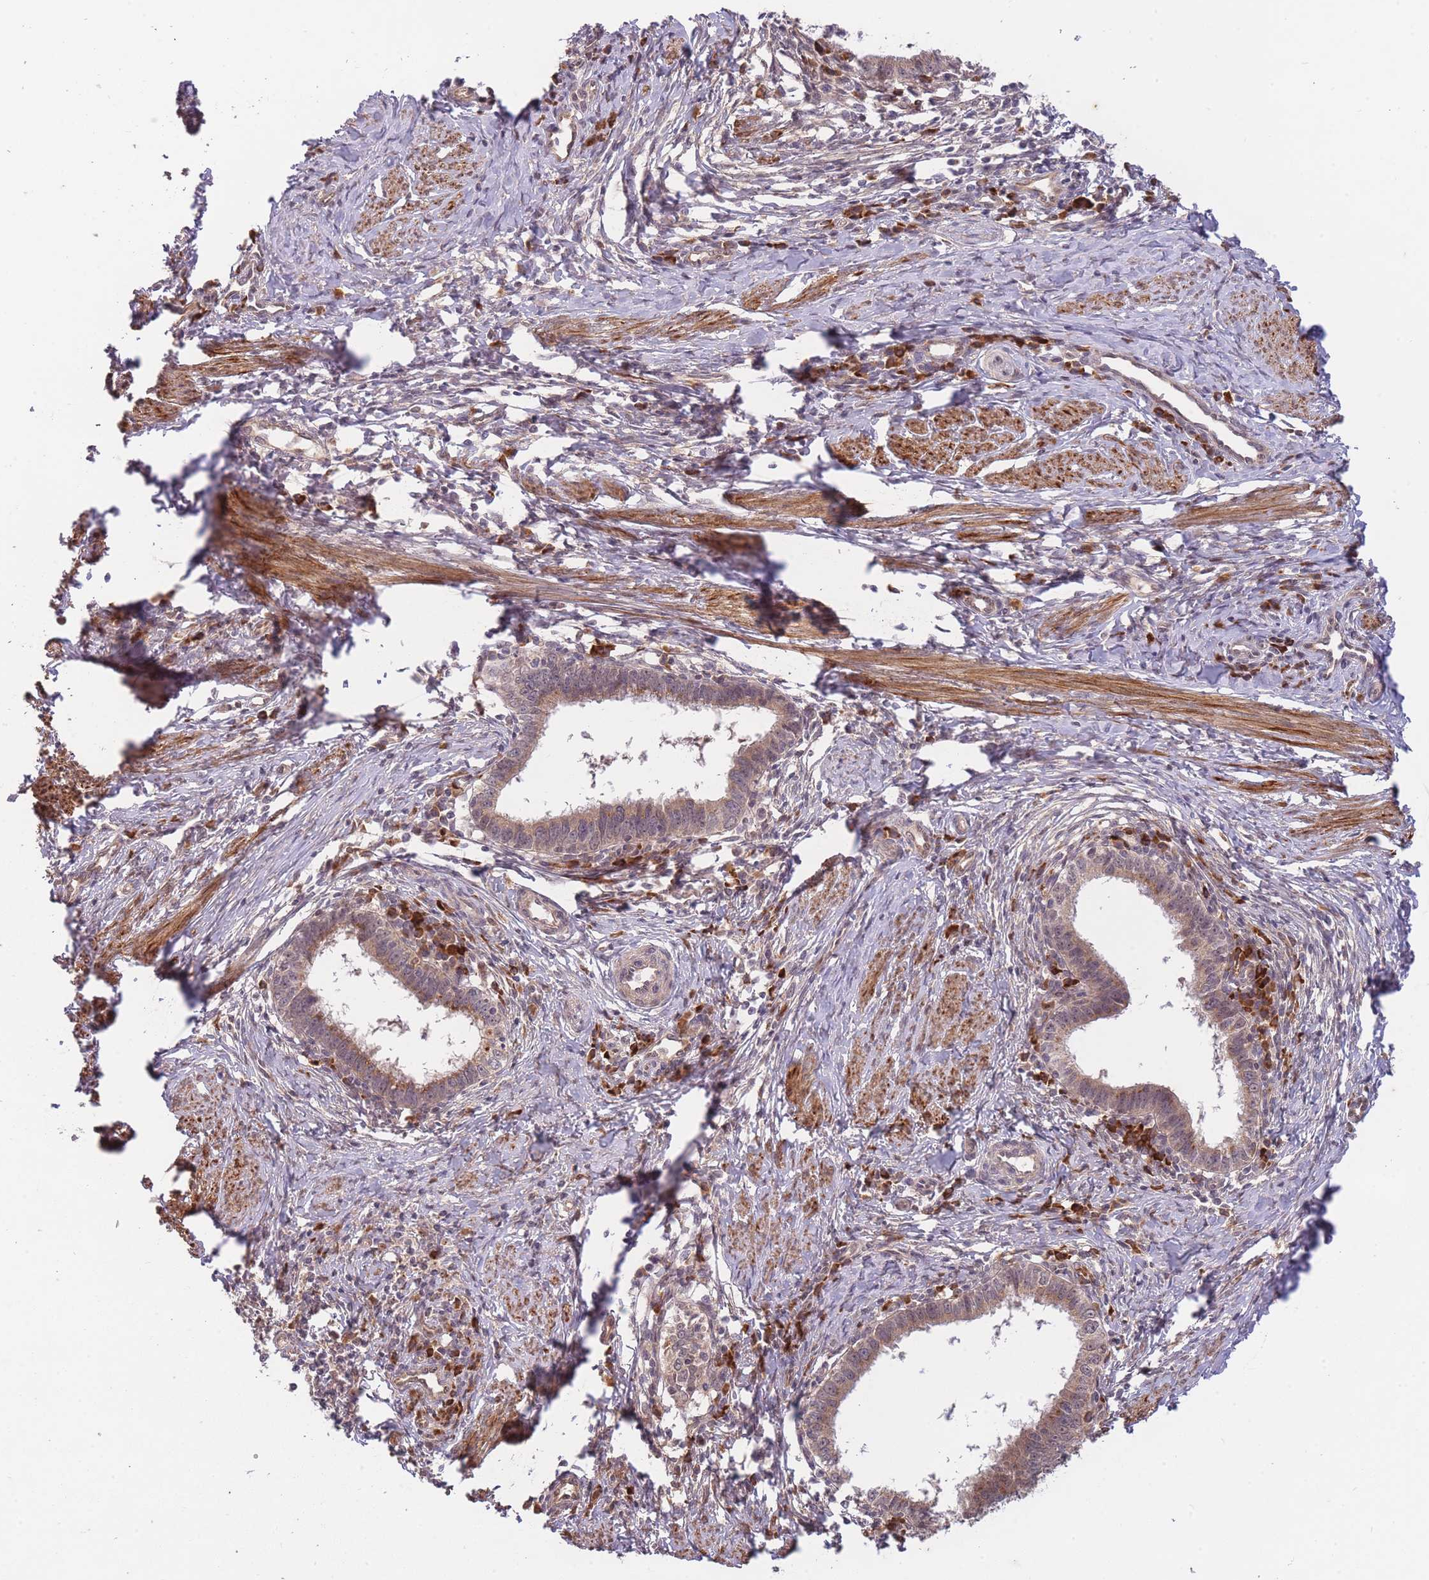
{"staining": {"intensity": "weak", "quantity": ">75%", "location": "cytoplasmic/membranous"}, "tissue": "cervical cancer", "cell_type": "Tumor cells", "image_type": "cancer", "snomed": [{"axis": "morphology", "description": "Adenocarcinoma, NOS"}, {"axis": "topography", "description": "Cervix"}], "caption": "Cervical cancer (adenocarcinoma) tissue displays weak cytoplasmic/membranous staining in about >75% of tumor cells", "gene": "SMC6", "patient": {"sex": "female", "age": 36}}